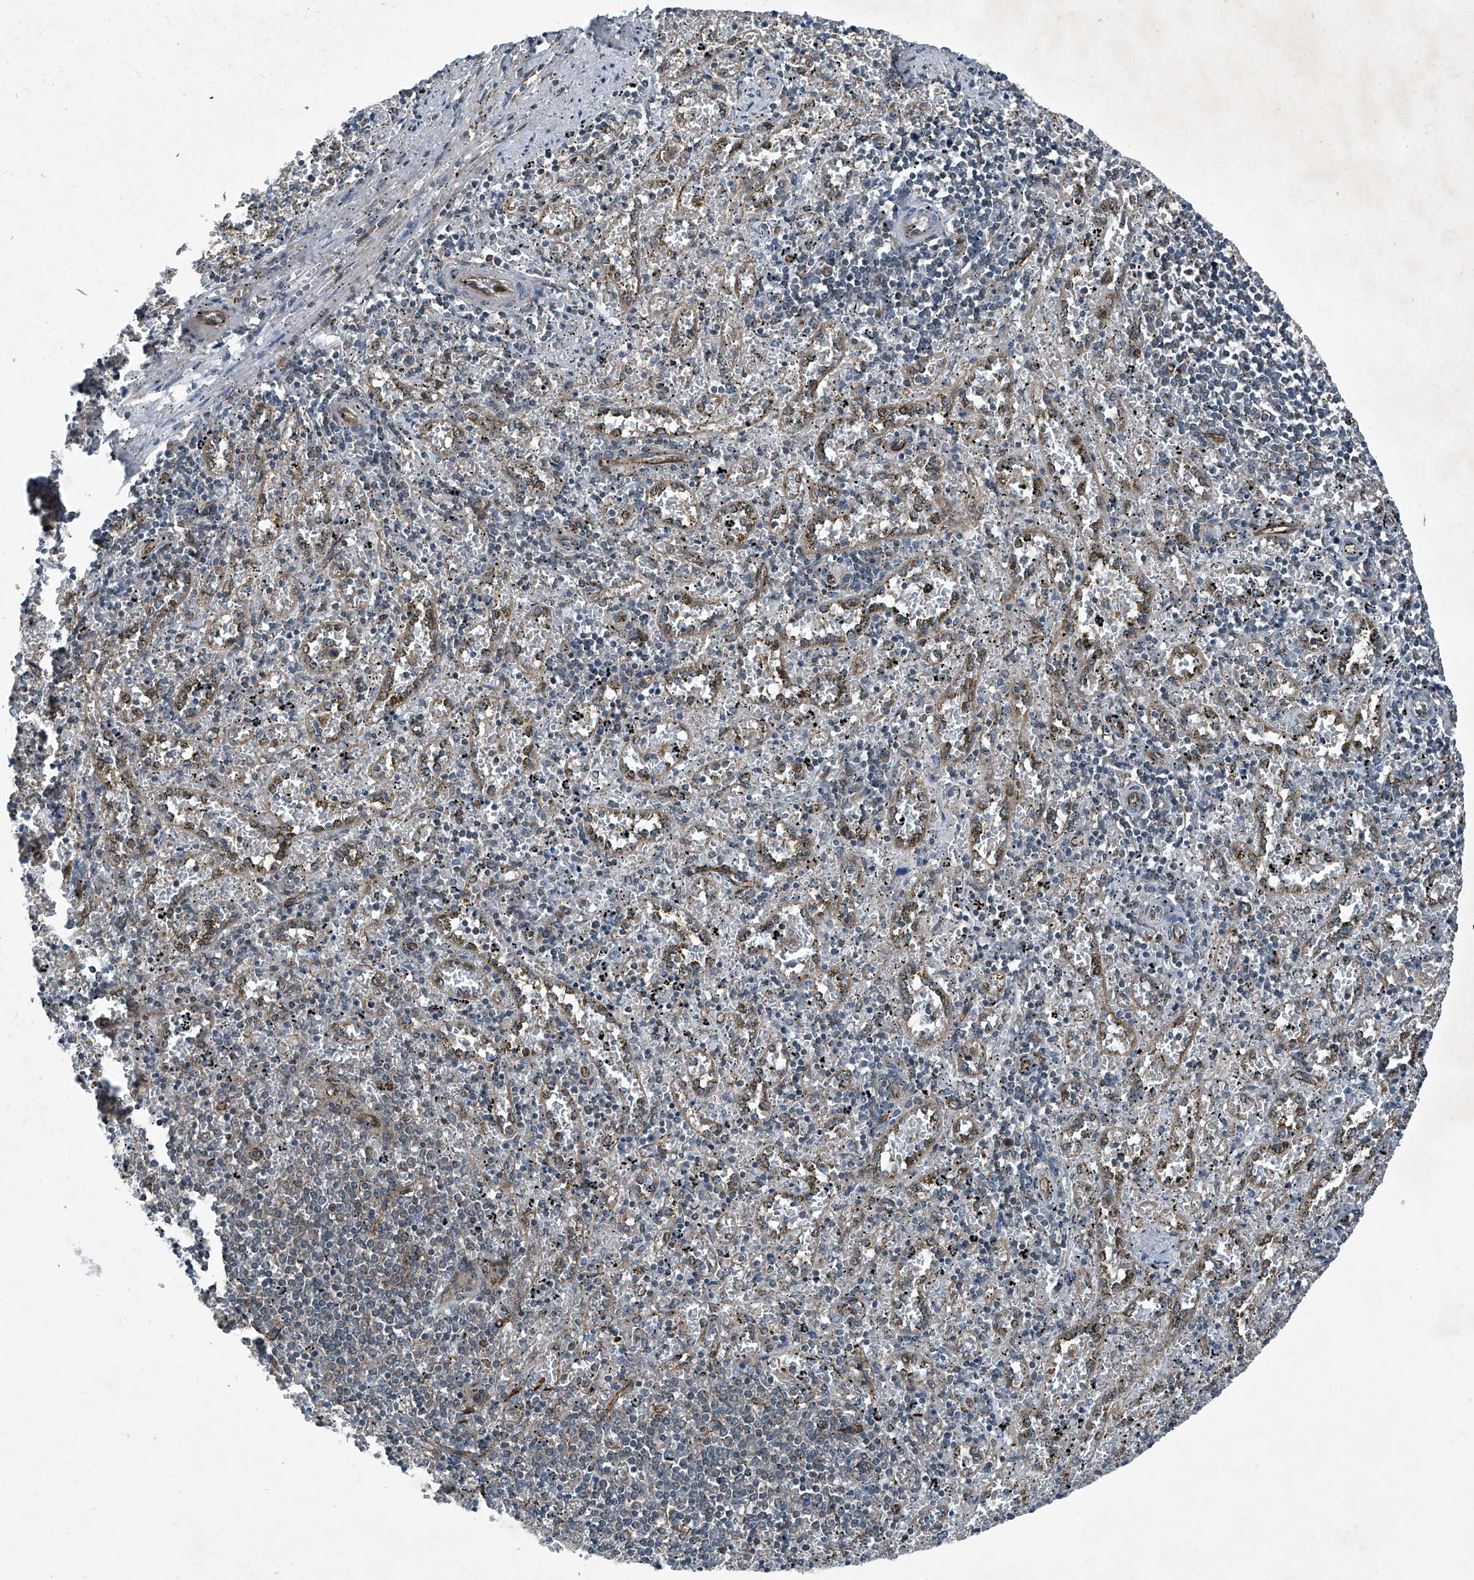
{"staining": {"intensity": "weak", "quantity": "<25%", "location": "cytoplasmic/membranous"}, "tissue": "spleen", "cell_type": "Cells in red pulp", "image_type": "normal", "snomed": [{"axis": "morphology", "description": "Normal tissue, NOS"}, {"axis": "topography", "description": "Spleen"}], "caption": "A histopathology image of human spleen is negative for staining in cells in red pulp. Brightfield microscopy of immunohistochemistry (IHC) stained with DAB (brown) and hematoxylin (blue), captured at high magnification.", "gene": "SENP2", "patient": {"sex": "male", "age": 11}}